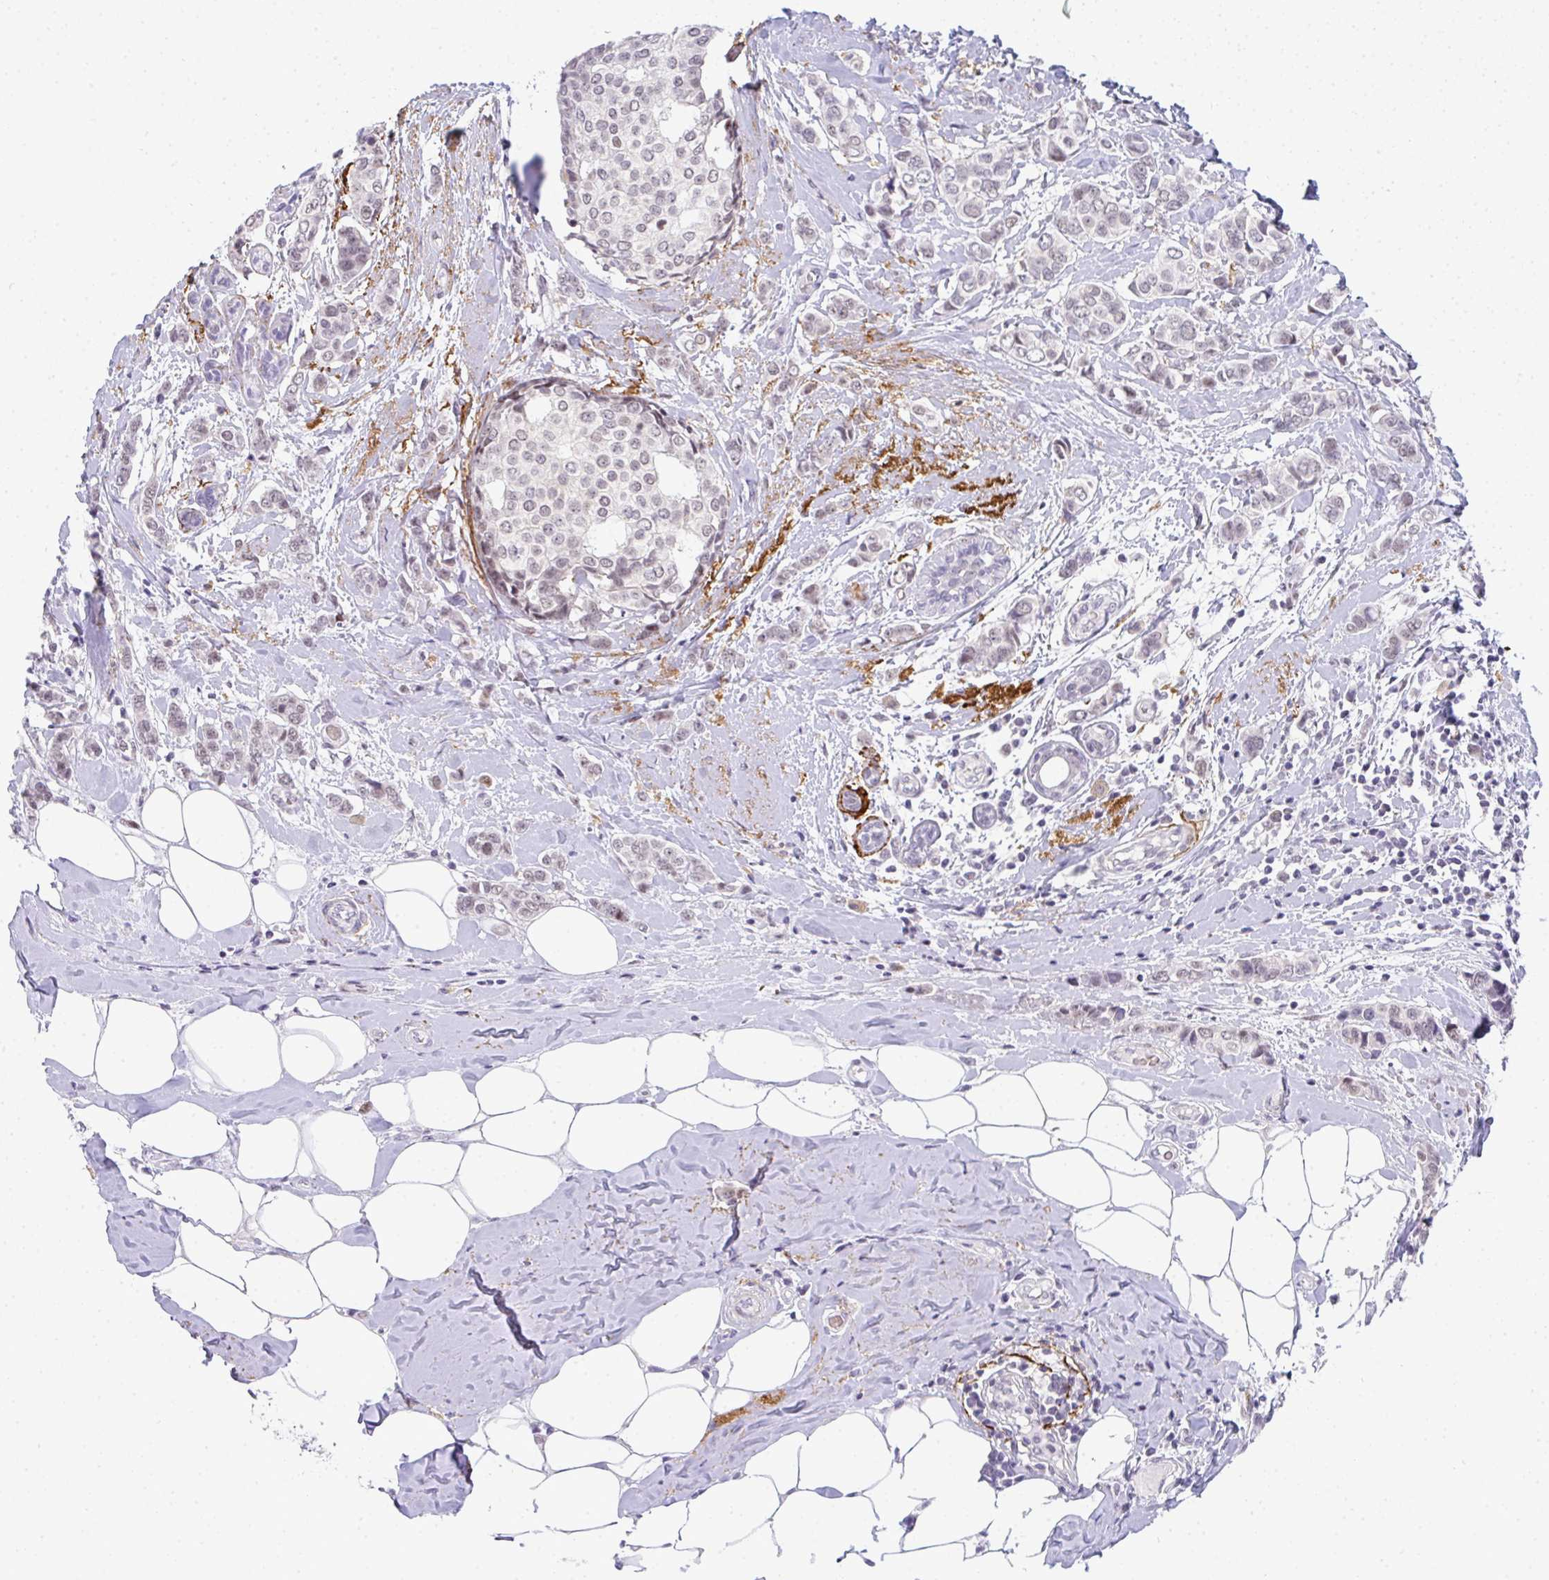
{"staining": {"intensity": "weak", "quantity": "<25%", "location": "nuclear"}, "tissue": "breast cancer", "cell_type": "Tumor cells", "image_type": "cancer", "snomed": [{"axis": "morphology", "description": "Lobular carcinoma"}, {"axis": "topography", "description": "Breast"}], "caption": "Protein analysis of lobular carcinoma (breast) reveals no significant expression in tumor cells. (Immunohistochemistry, brightfield microscopy, high magnification).", "gene": "TNMD", "patient": {"sex": "female", "age": 51}}